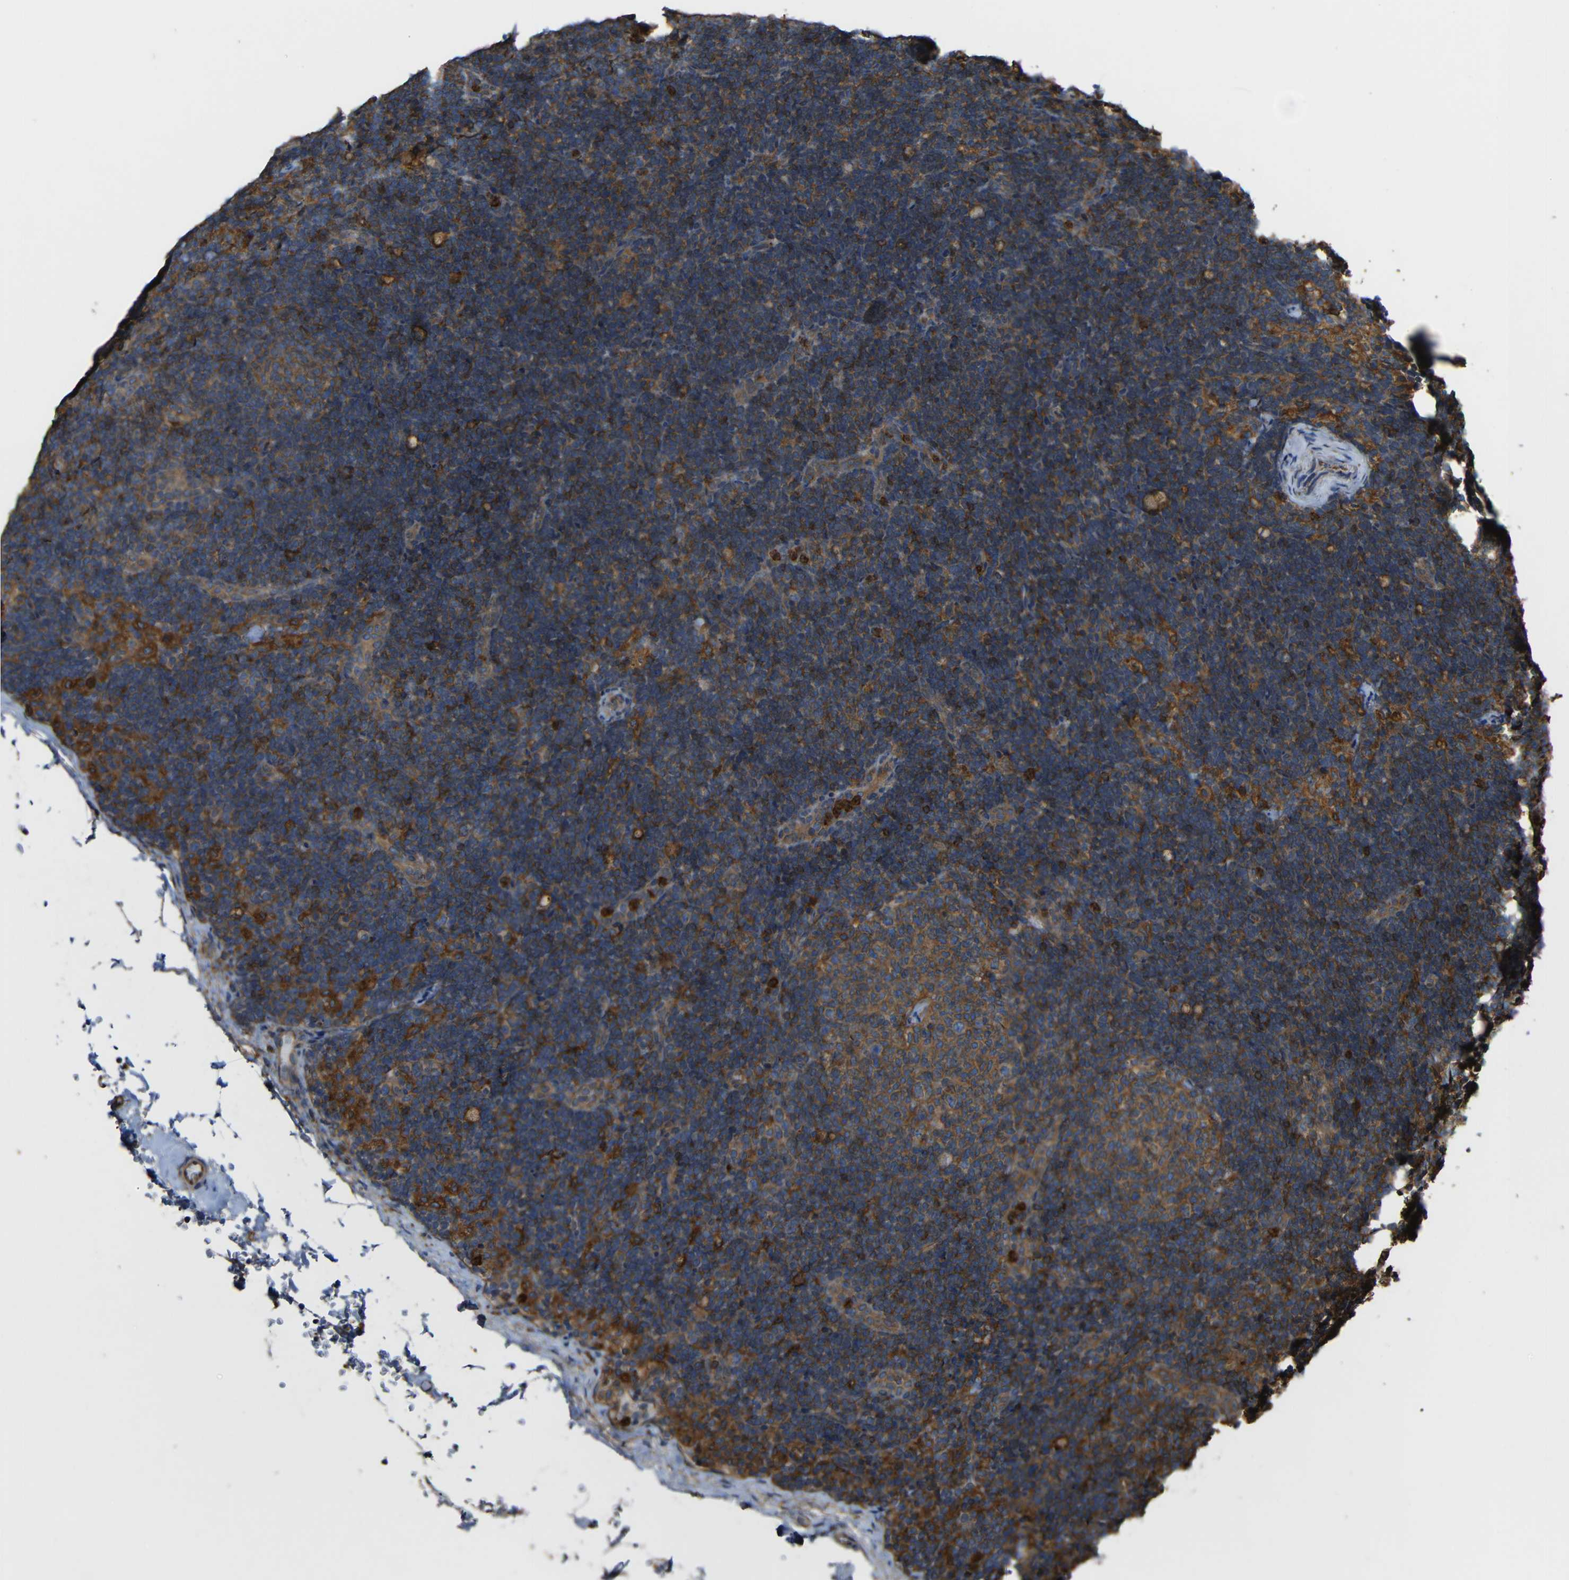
{"staining": {"intensity": "moderate", "quantity": ">75%", "location": "cytoplasmic/membranous"}, "tissue": "lymph node", "cell_type": "Germinal center cells", "image_type": "normal", "snomed": [{"axis": "morphology", "description": "Normal tissue, NOS"}, {"axis": "topography", "description": "Lymph node"}], "caption": "Benign lymph node shows moderate cytoplasmic/membranous staining in about >75% of germinal center cells, visualized by immunohistochemistry. (Stains: DAB in brown, nuclei in blue, Microscopy: brightfield microscopy at high magnification).", "gene": "TREM2", "patient": {"sex": "female", "age": 14}}